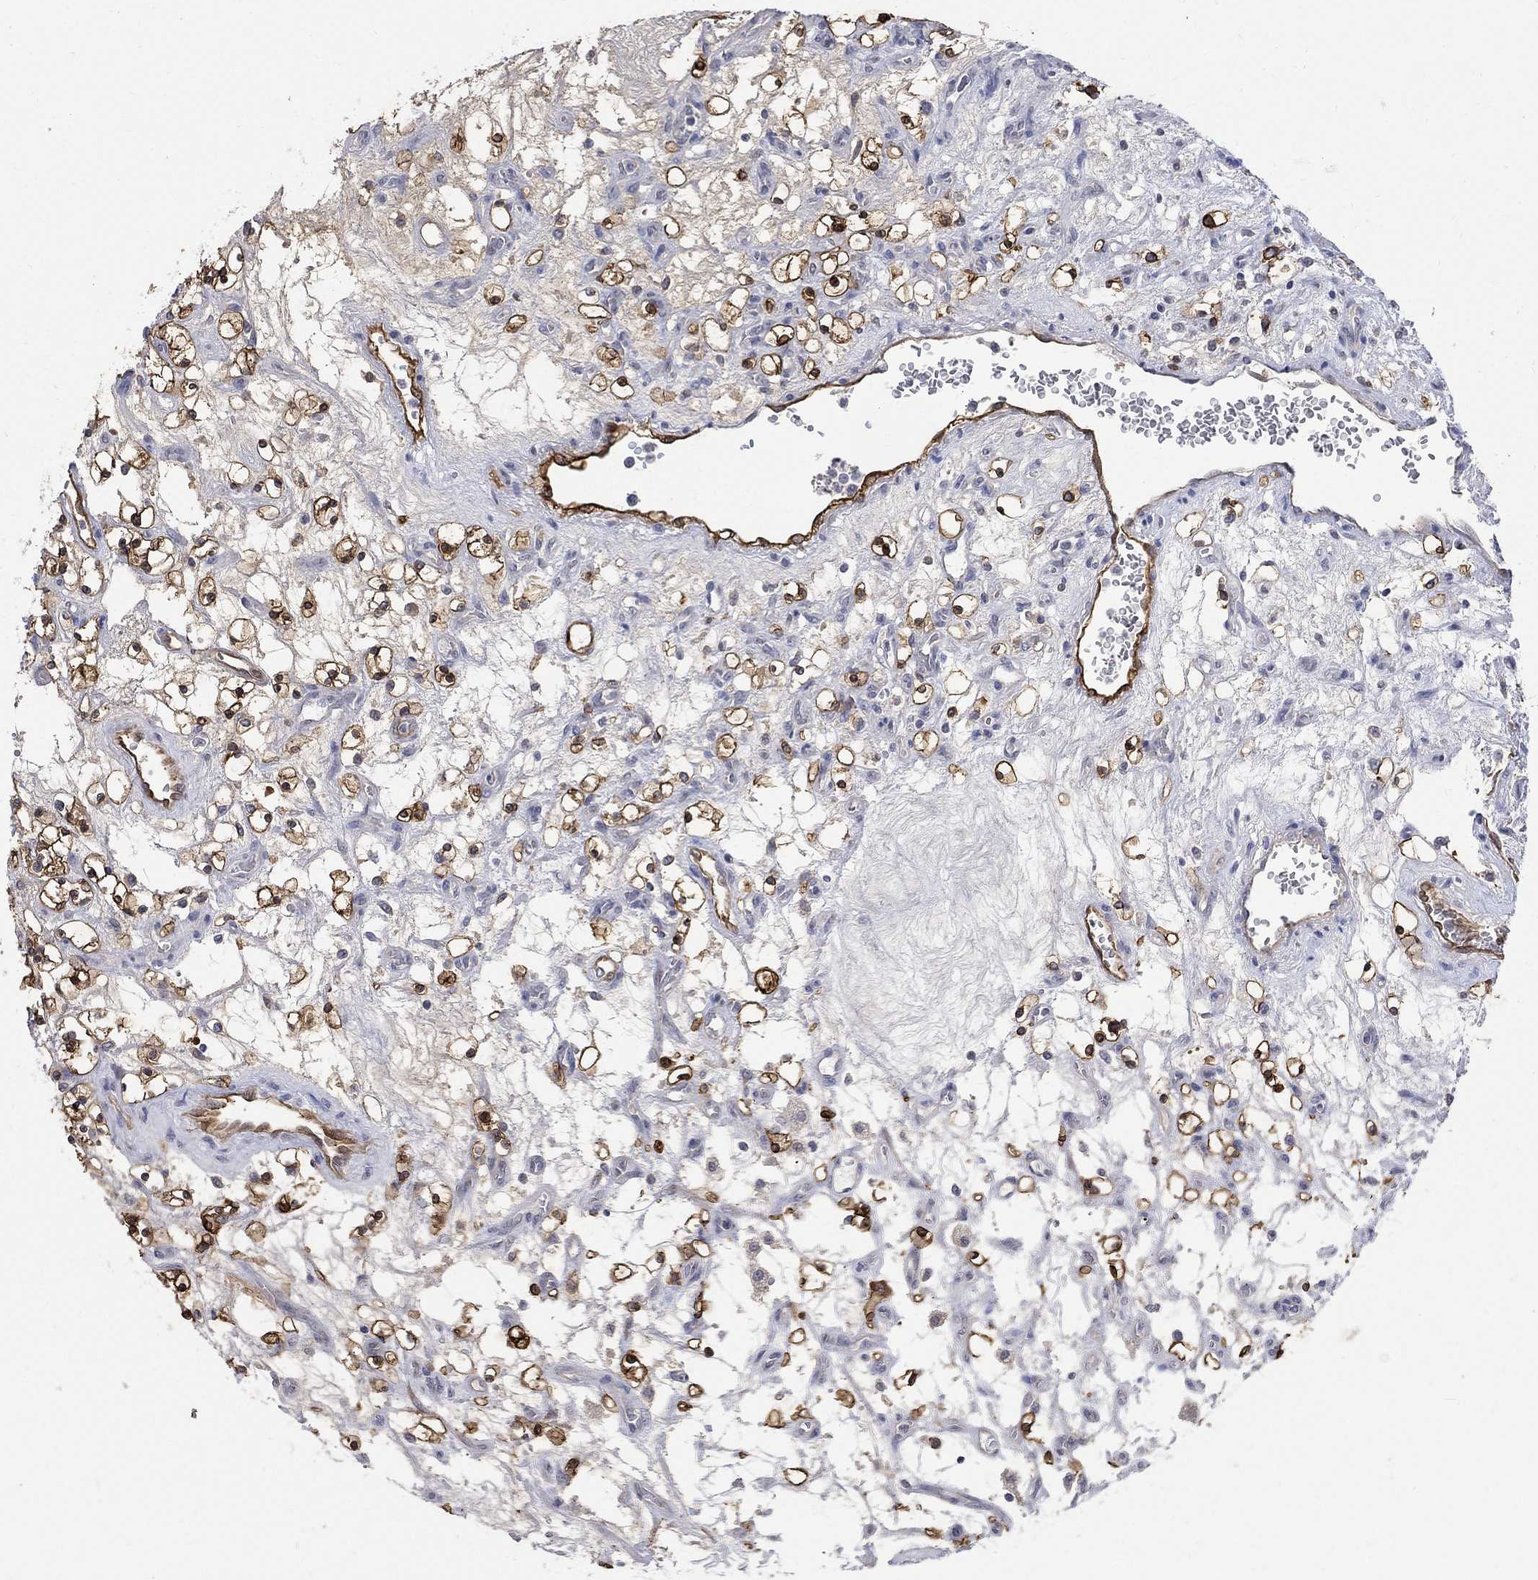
{"staining": {"intensity": "strong", "quantity": "25%-75%", "location": "cytoplasmic/membranous"}, "tissue": "renal cancer", "cell_type": "Tumor cells", "image_type": "cancer", "snomed": [{"axis": "morphology", "description": "Adenocarcinoma, NOS"}, {"axis": "topography", "description": "Kidney"}], "caption": "Protein expression analysis of renal cancer (adenocarcinoma) demonstrates strong cytoplasmic/membranous expression in approximately 25%-75% of tumor cells.", "gene": "TGM2", "patient": {"sex": "female", "age": 69}}